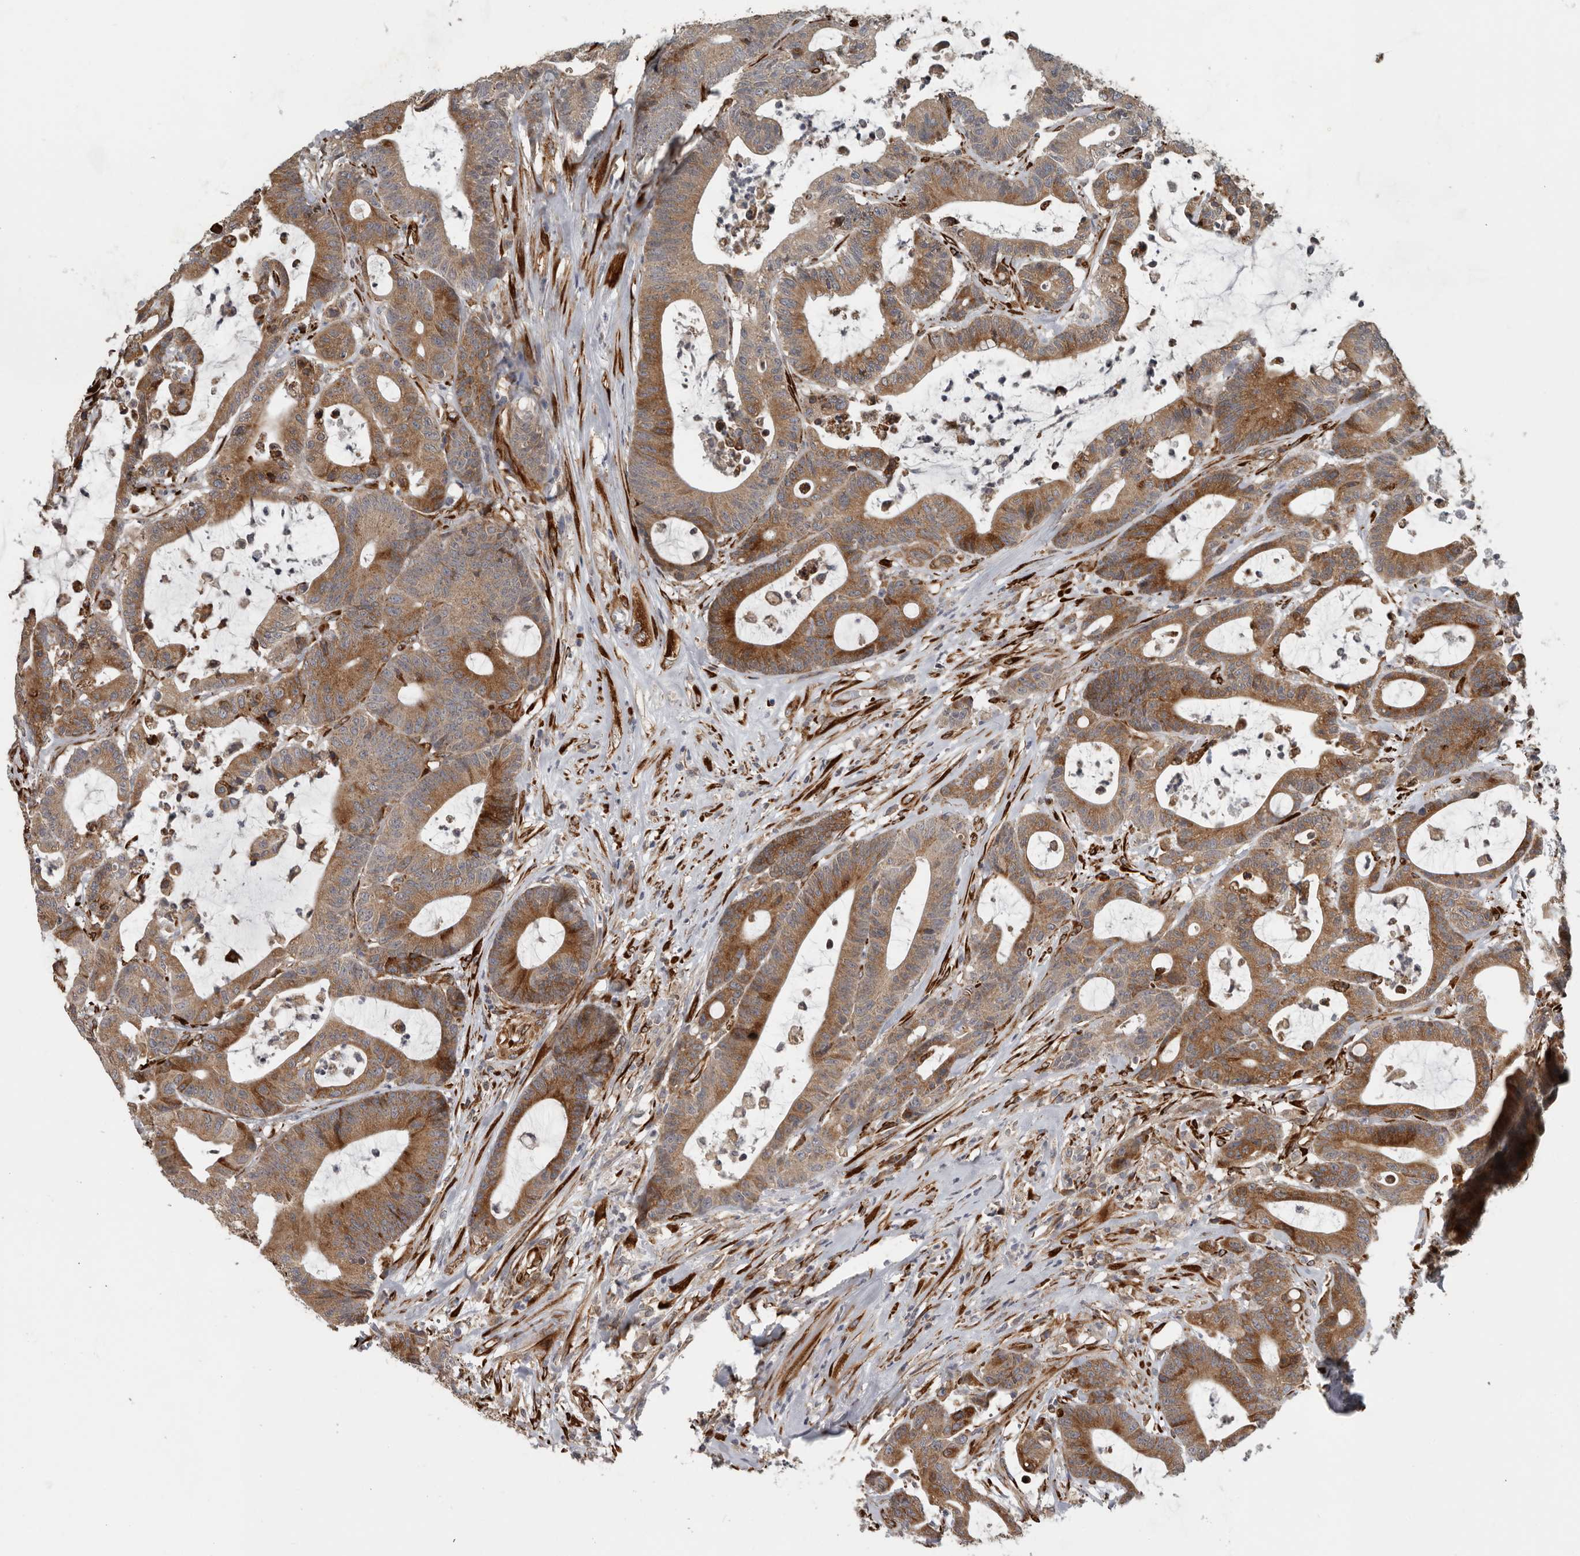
{"staining": {"intensity": "moderate", "quantity": ">75%", "location": "cytoplasmic/membranous"}, "tissue": "colorectal cancer", "cell_type": "Tumor cells", "image_type": "cancer", "snomed": [{"axis": "morphology", "description": "Adenocarcinoma, NOS"}, {"axis": "topography", "description": "Colon"}], "caption": "Protein expression analysis of colorectal cancer (adenocarcinoma) shows moderate cytoplasmic/membranous expression in approximately >75% of tumor cells. Immunohistochemistry (ihc) stains the protein in brown and the nuclei are stained blue.", "gene": "CEP350", "patient": {"sex": "female", "age": 84}}